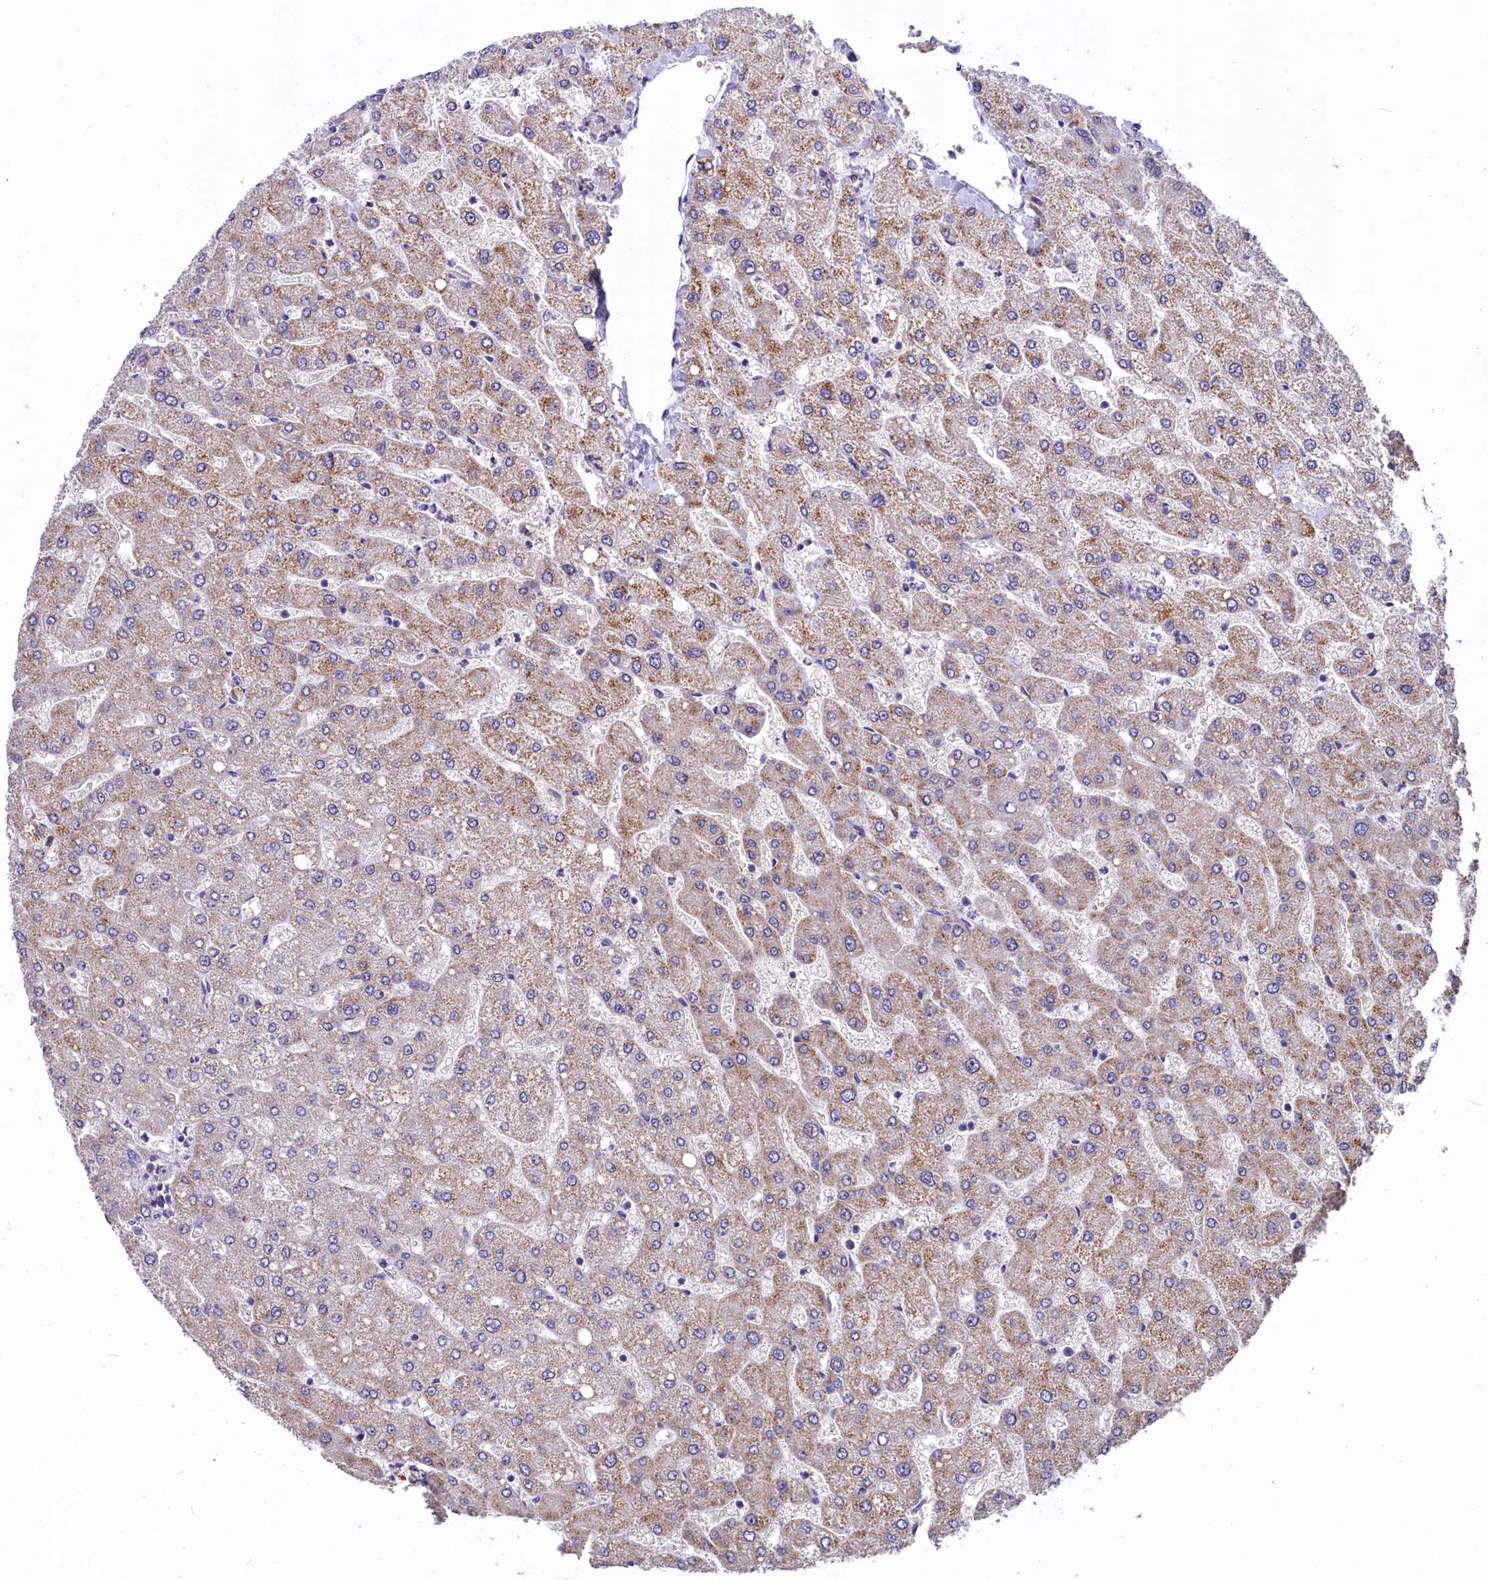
{"staining": {"intensity": "negative", "quantity": "none", "location": "none"}, "tissue": "liver", "cell_type": "Cholangiocytes", "image_type": "normal", "snomed": [{"axis": "morphology", "description": "Normal tissue, NOS"}, {"axis": "topography", "description": "Liver"}], "caption": "This histopathology image is of unremarkable liver stained with IHC to label a protein in brown with the nuclei are counter-stained blue. There is no positivity in cholangiocytes.", "gene": "SLC39A6", "patient": {"sex": "male", "age": 55}}